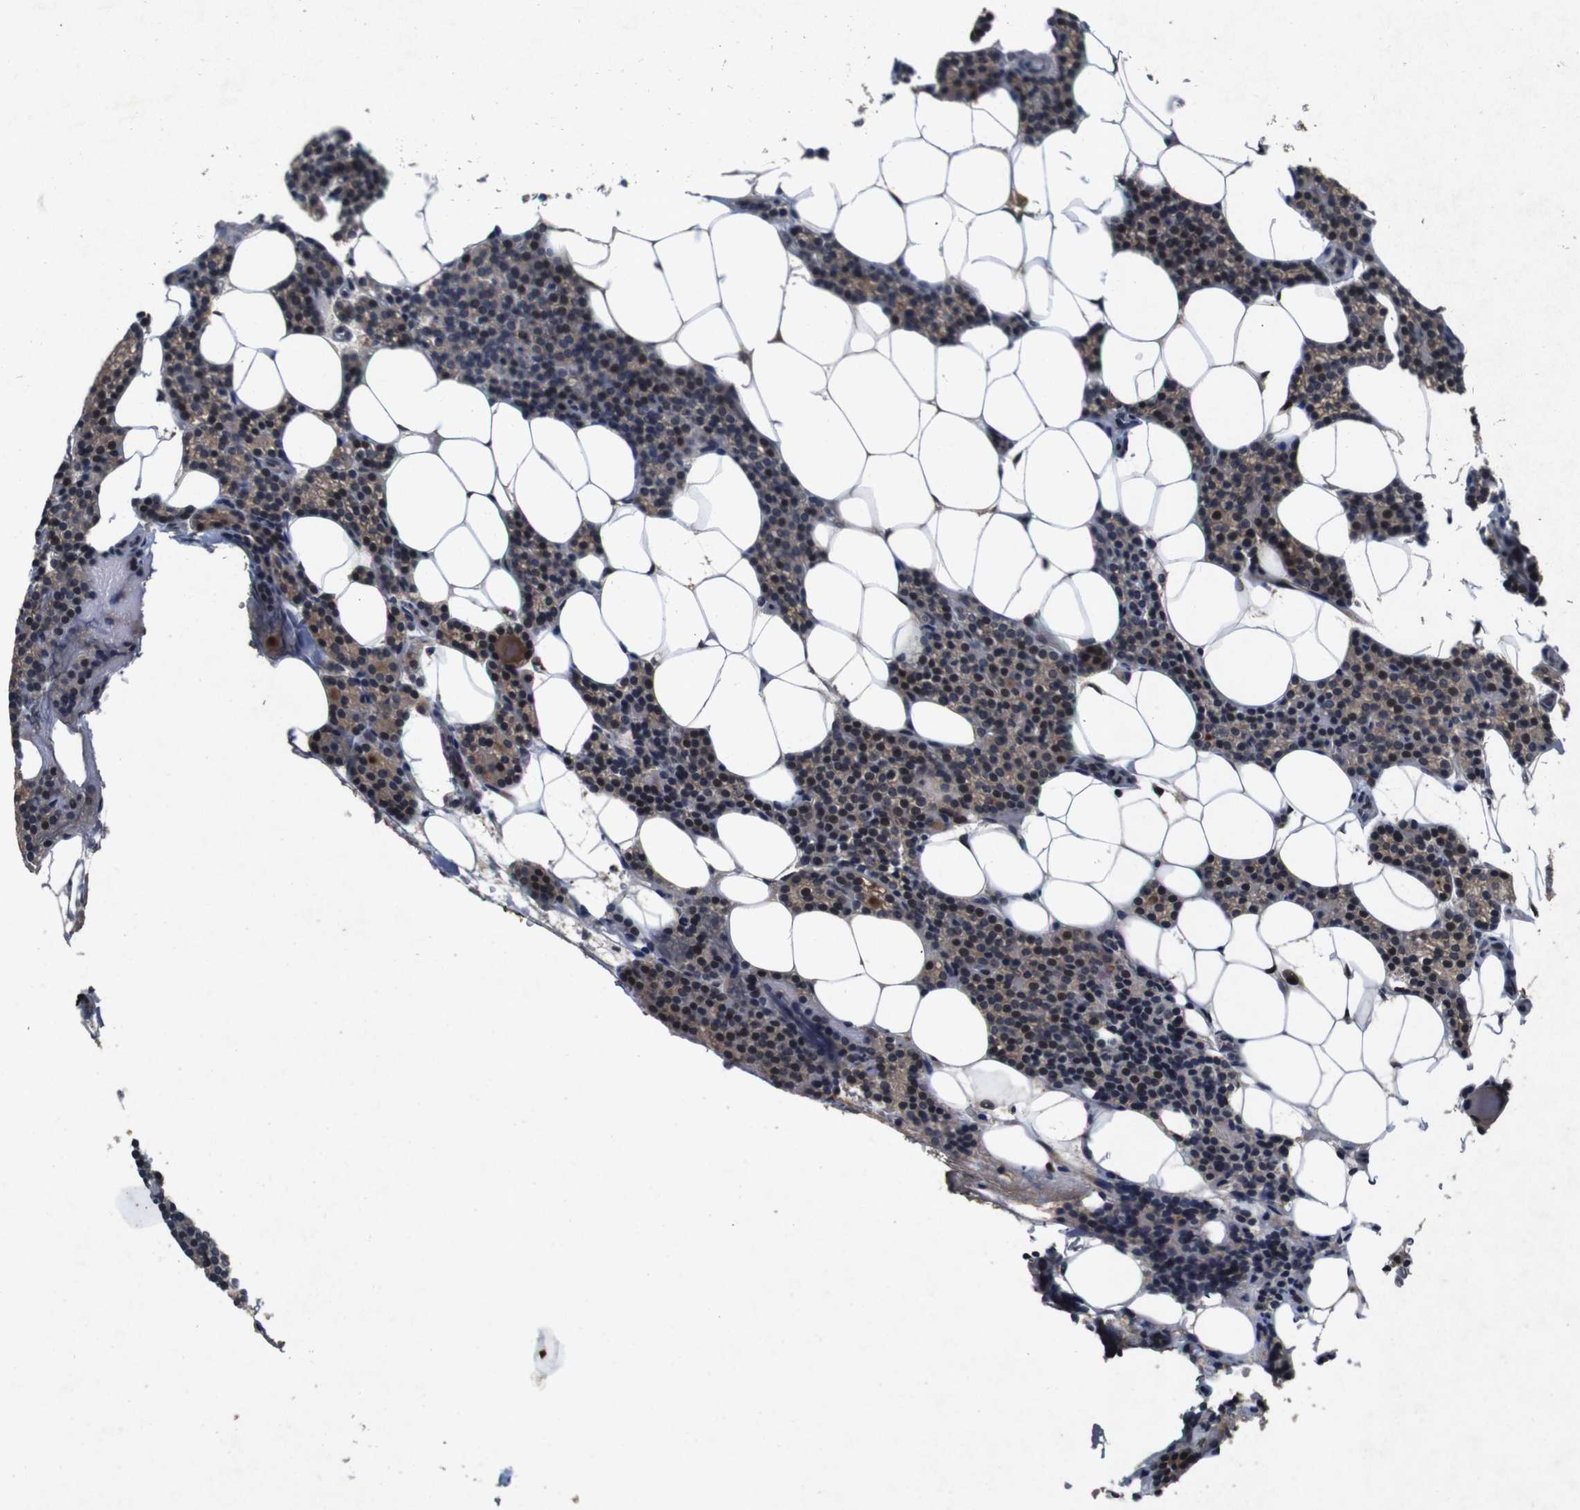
{"staining": {"intensity": "moderate", "quantity": "25%-75%", "location": "cytoplasmic/membranous"}, "tissue": "parathyroid gland", "cell_type": "Glandular cells", "image_type": "normal", "snomed": [{"axis": "morphology", "description": "Normal tissue, NOS"}, {"axis": "morphology", "description": "Adenoma, NOS"}, {"axis": "topography", "description": "Parathyroid gland"}], "caption": "Benign parathyroid gland was stained to show a protein in brown. There is medium levels of moderate cytoplasmic/membranous staining in about 25%-75% of glandular cells.", "gene": "AKT3", "patient": {"sex": "female", "age": 51}}